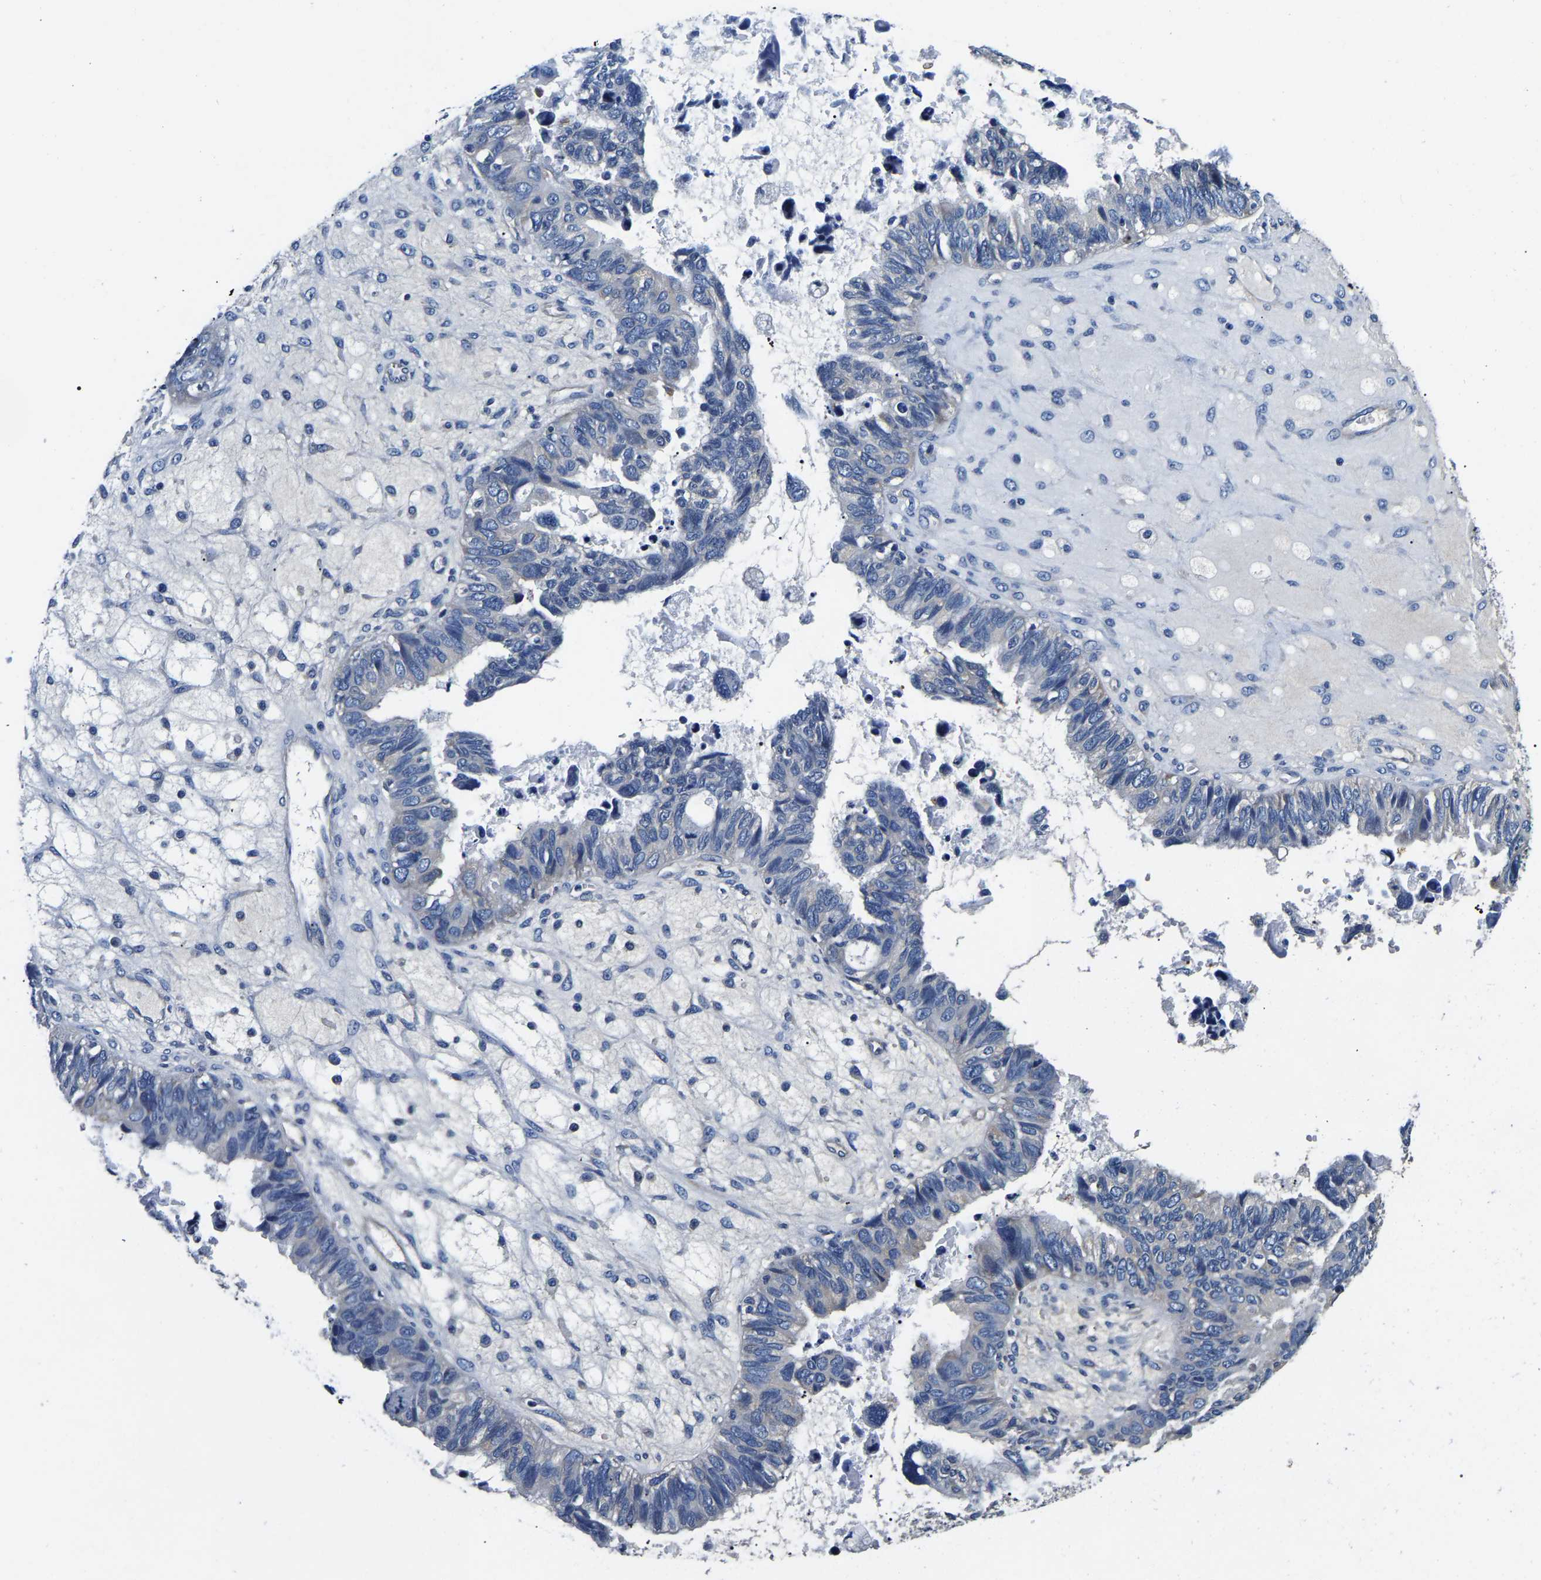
{"staining": {"intensity": "negative", "quantity": "none", "location": "none"}, "tissue": "ovarian cancer", "cell_type": "Tumor cells", "image_type": "cancer", "snomed": [{"axis": "morphology", "description": "Cystadenocarcinoma, serous, NOS"}, {"axis": "topography", "description": "Ovary"}], "caption": "Human ovarian serous cystadenocarcinoma stained for a protein using immunohistochemistry (IHC) shows no positivity in tumor cells.", "gene": "SH3GLB1", "patient": {"sex": "female", "age": 79}}